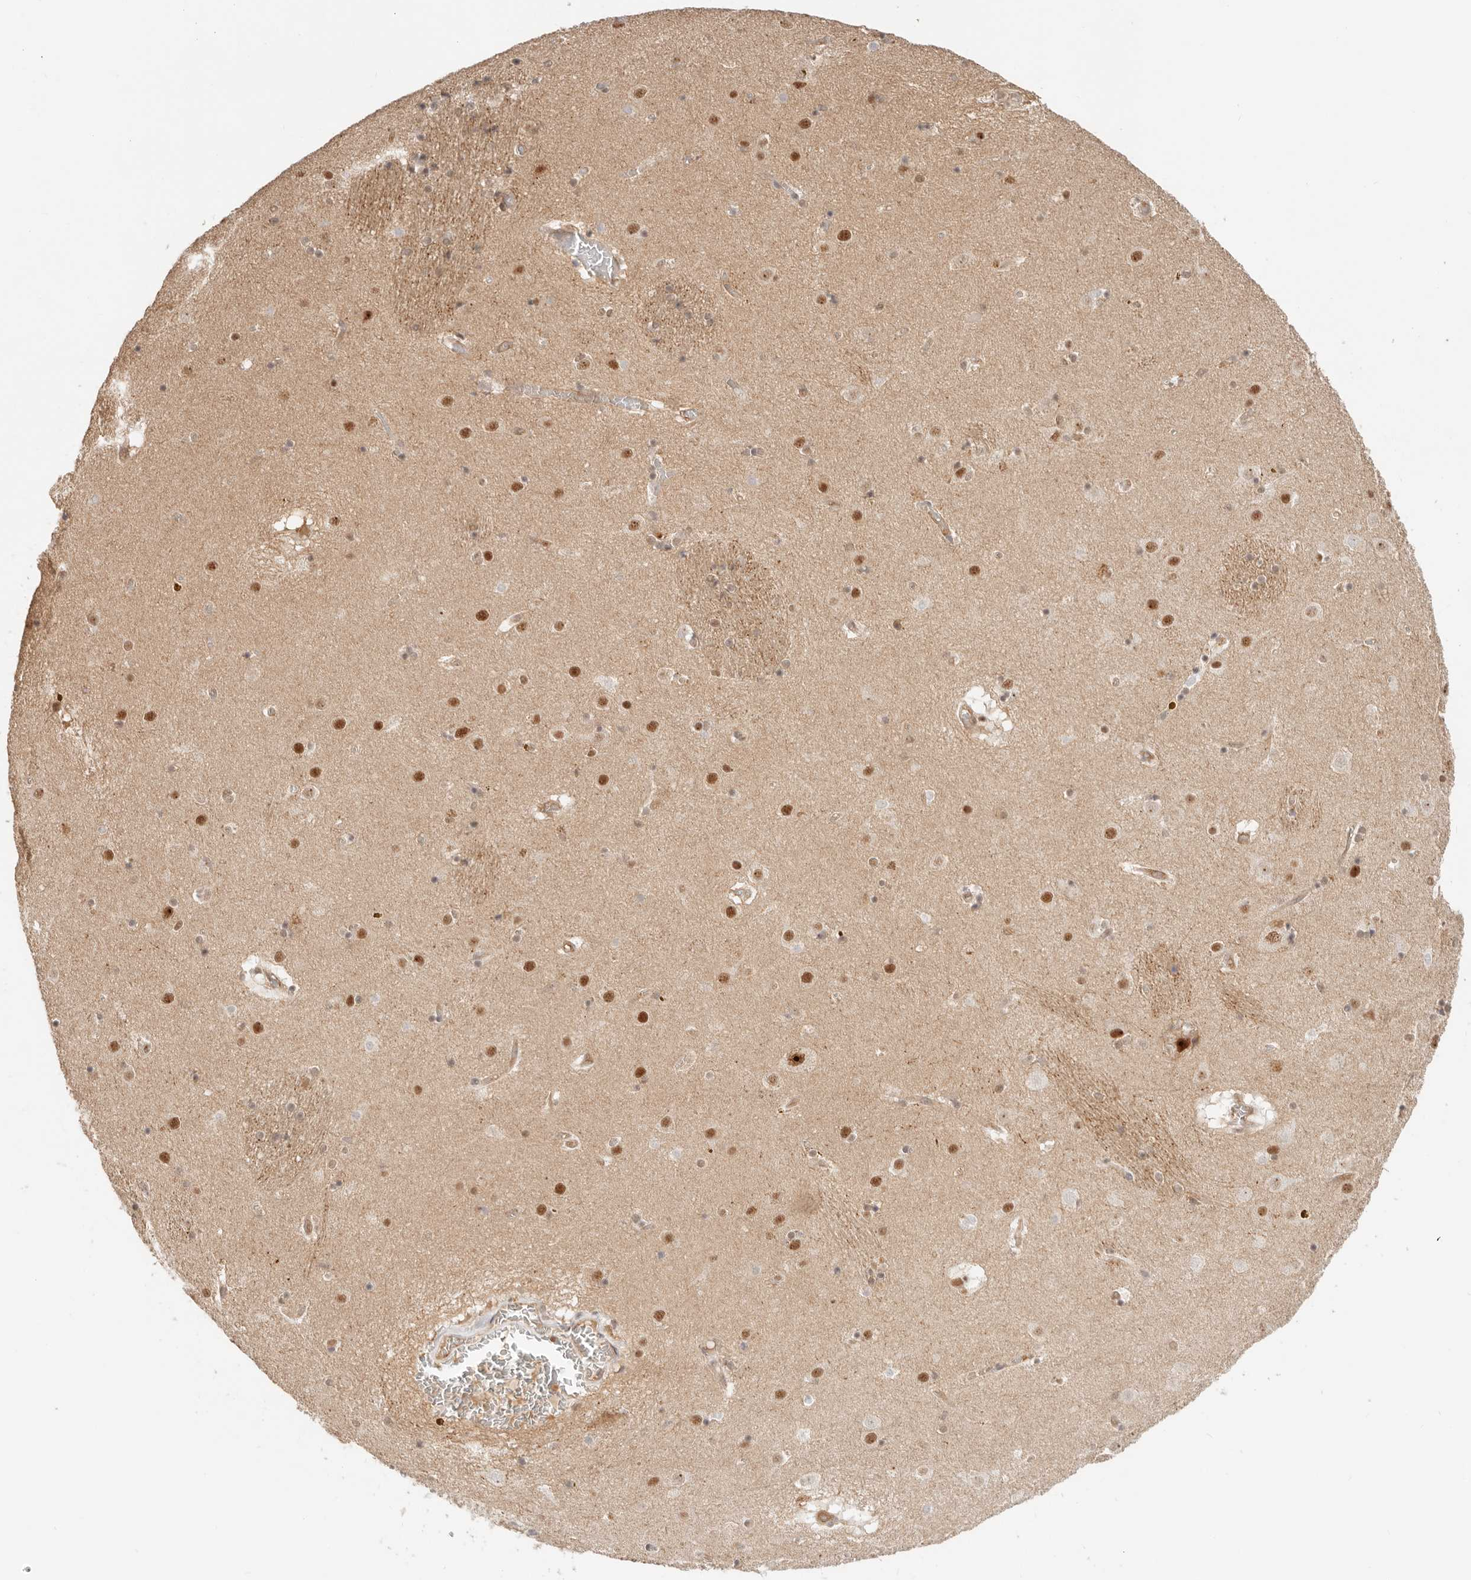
{"staining": {"intensity": "moderate", "quantity": "25%-75%", "location": "nuclear"}, "tissue": "caudate", "cell_type": "Glial cells", "image_type": "normal", "snomed": [{"axis": "morphology", "description": "Normal tissue, NOS"}, {"axis": "topography", "description": "Lateral ventricle wall"}], "caption": "About 25%-75% of glial cells in unremarkable human caudate display moderate nuclear protein positivity as visualized by brown immunohistochemical staining.", "gene": "HEXD", "patient": {"sex": "male", "age": 70}}